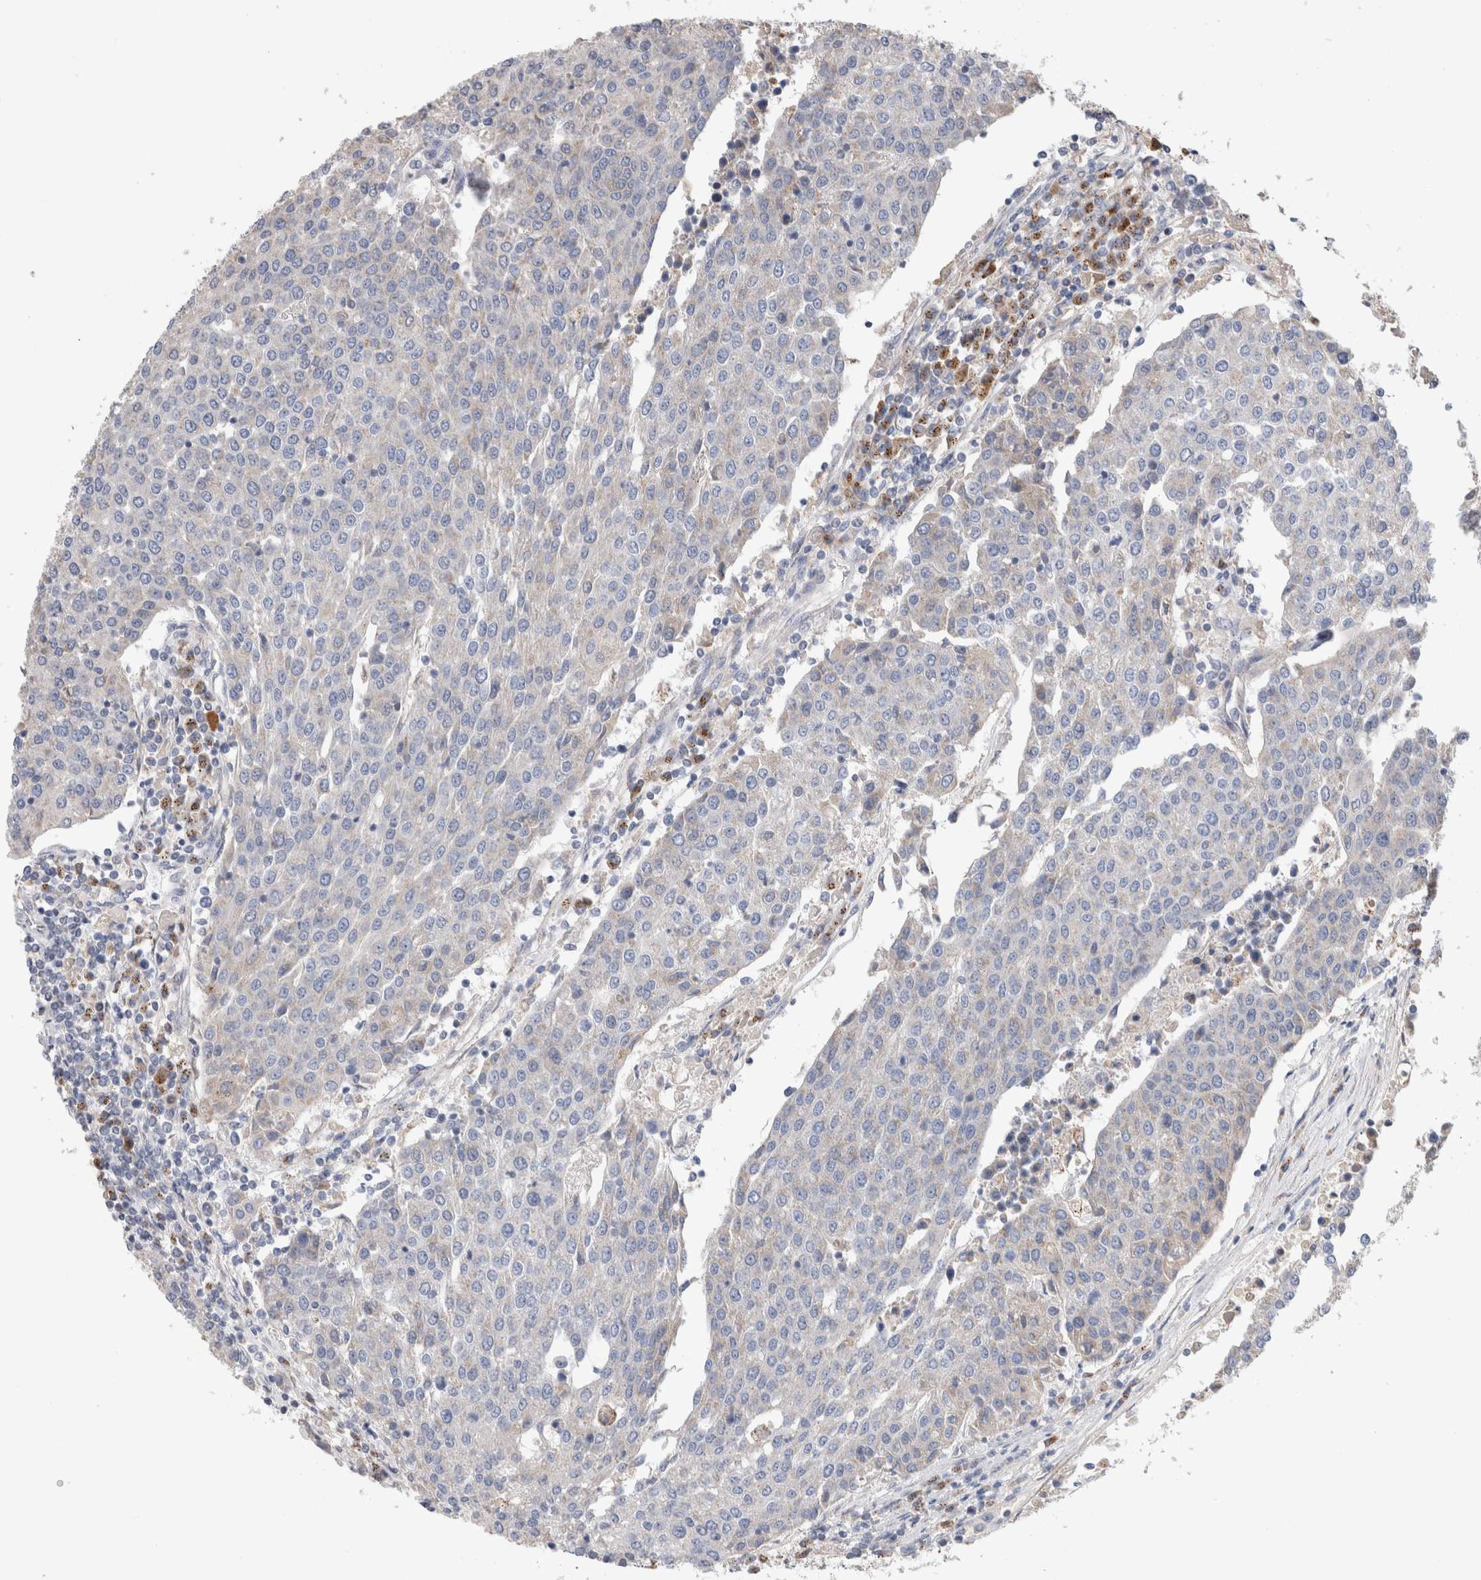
{"staining": {"intensity": "negative", "quantity": "none", "location": "none"}, "tissue": "urothelial cancer", "cell_type": "Tumor cells", "image_type": "cancer", "snomed": [{"axis": "morphology", "description": "Urothelial carcinoma, High grade"}, {"axis": "topography", "description": "Urinary bladder"}], "caption": "Urothelial cancer was stained to show a protein in brown. There is no significant expression in tumor cells.", "gene": "IARS2", "patient": {"sex": "female", "age": 85}}